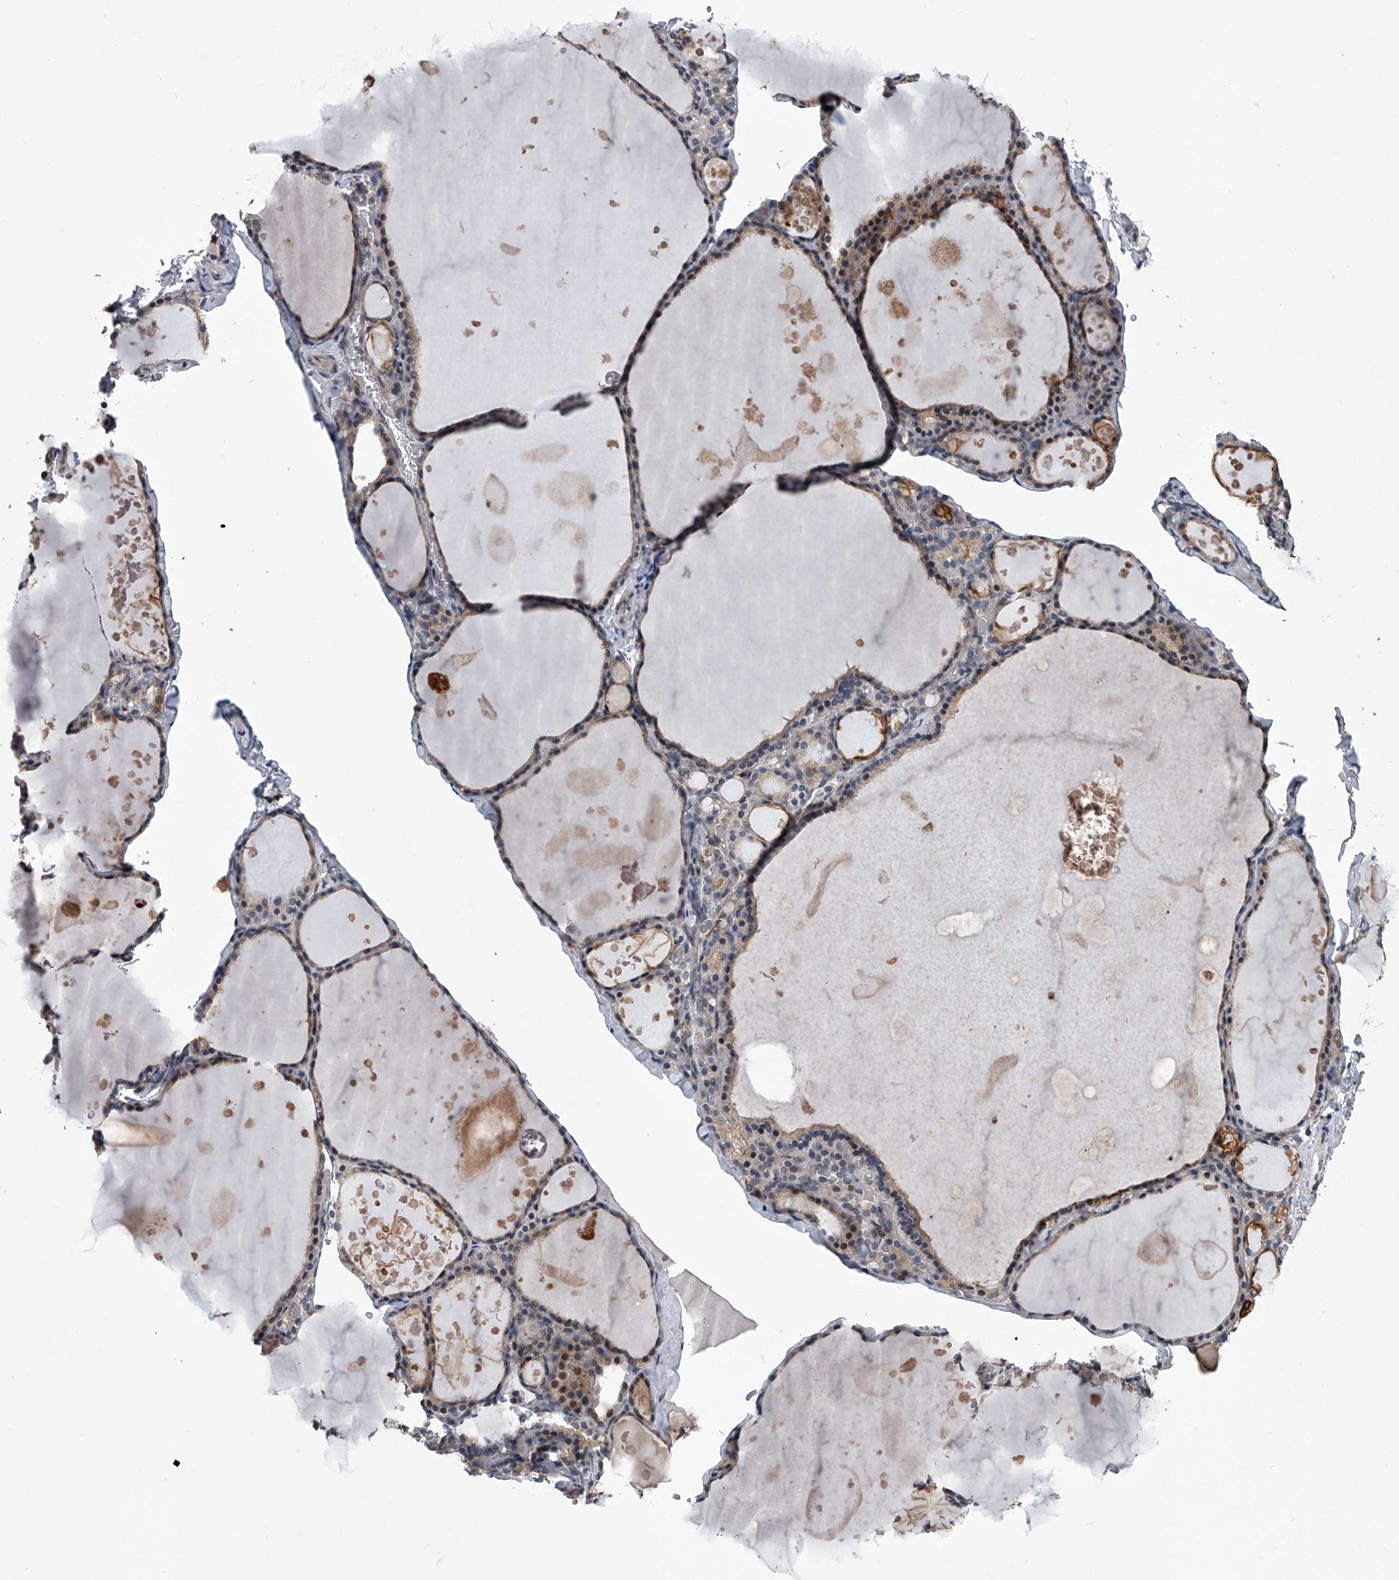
{"staining": {"intensity": "moderate", "quantity": ">75%", "location": "cytoplasmic/membranous"}, "tissue": "thyroid gland", "cell_type": "Glandular cells", "image_type": "normal", "snomed": [{"axis": "morphology", "description": "Normal tissue, NOS"}, {"axis": "topography", "description": "Thyroid gland"}], "caption": "The image displays a brown stain indicating the presence of a protein in the cytoplasmic/membranous of glandular cells in thyroid gland.", "gene": "TRIM8", "patient": {"sex": "male", "age": 56}}